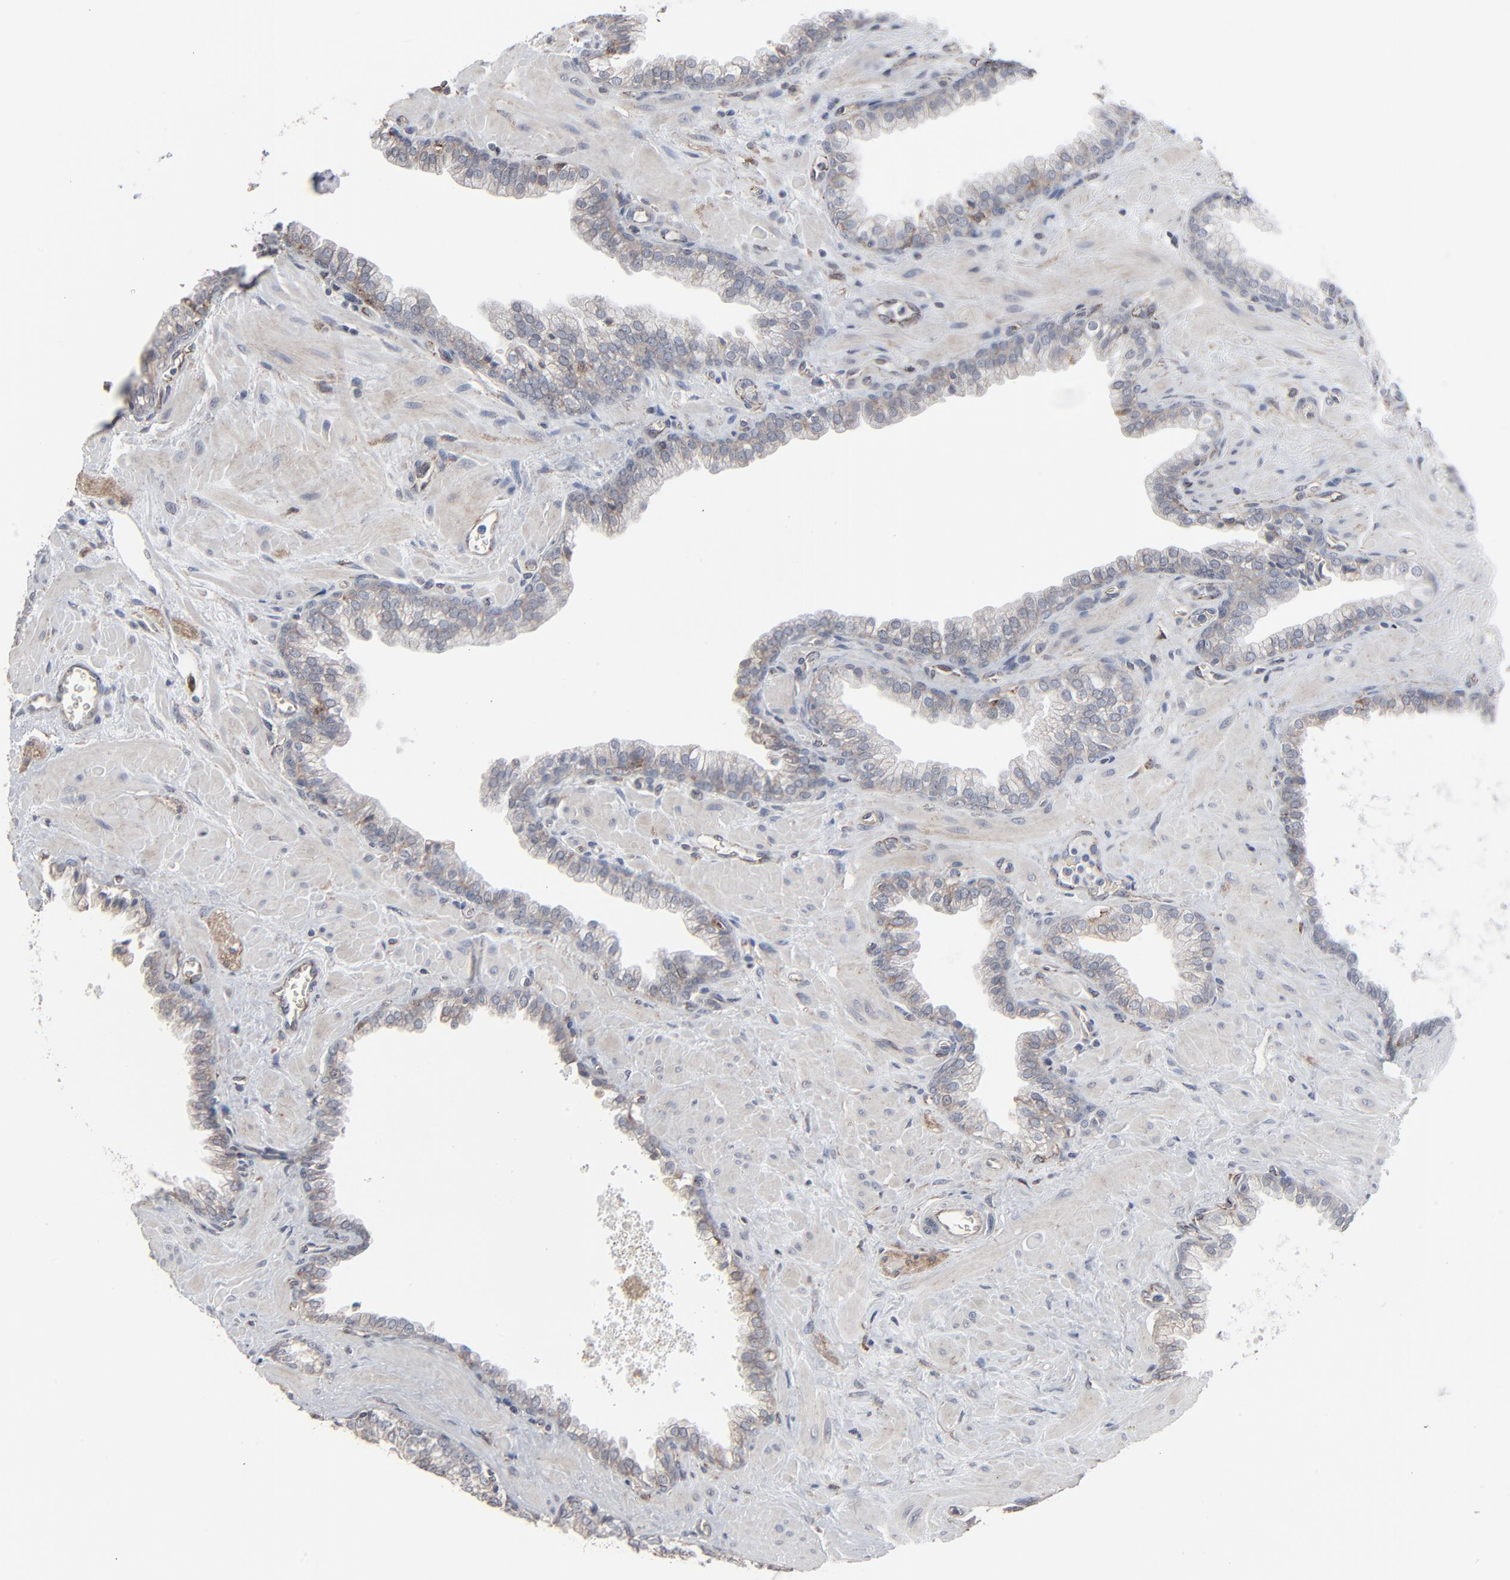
{"staining": {"intensity": "weak", "quantity": "25%-75%", "location": "cytoplasmic/membranous"}, "tissue": "prostate", "cell_type": "Glandular cells", "image_type": "normal", "snomed": [{"axis": "morphology", "description": "Normal tissue, NOS"}, {"axis": "topography", "description": "Prostate"}], "caption": "Approximately 25%-75% of glandular cells in benign prostate demonstrate weak cytoplasmic/membranous protein positivity as visualized by brown immunohistochemical staining.", "gene": "CTNND1", "patient": {"sex": "male", "age": 60}}